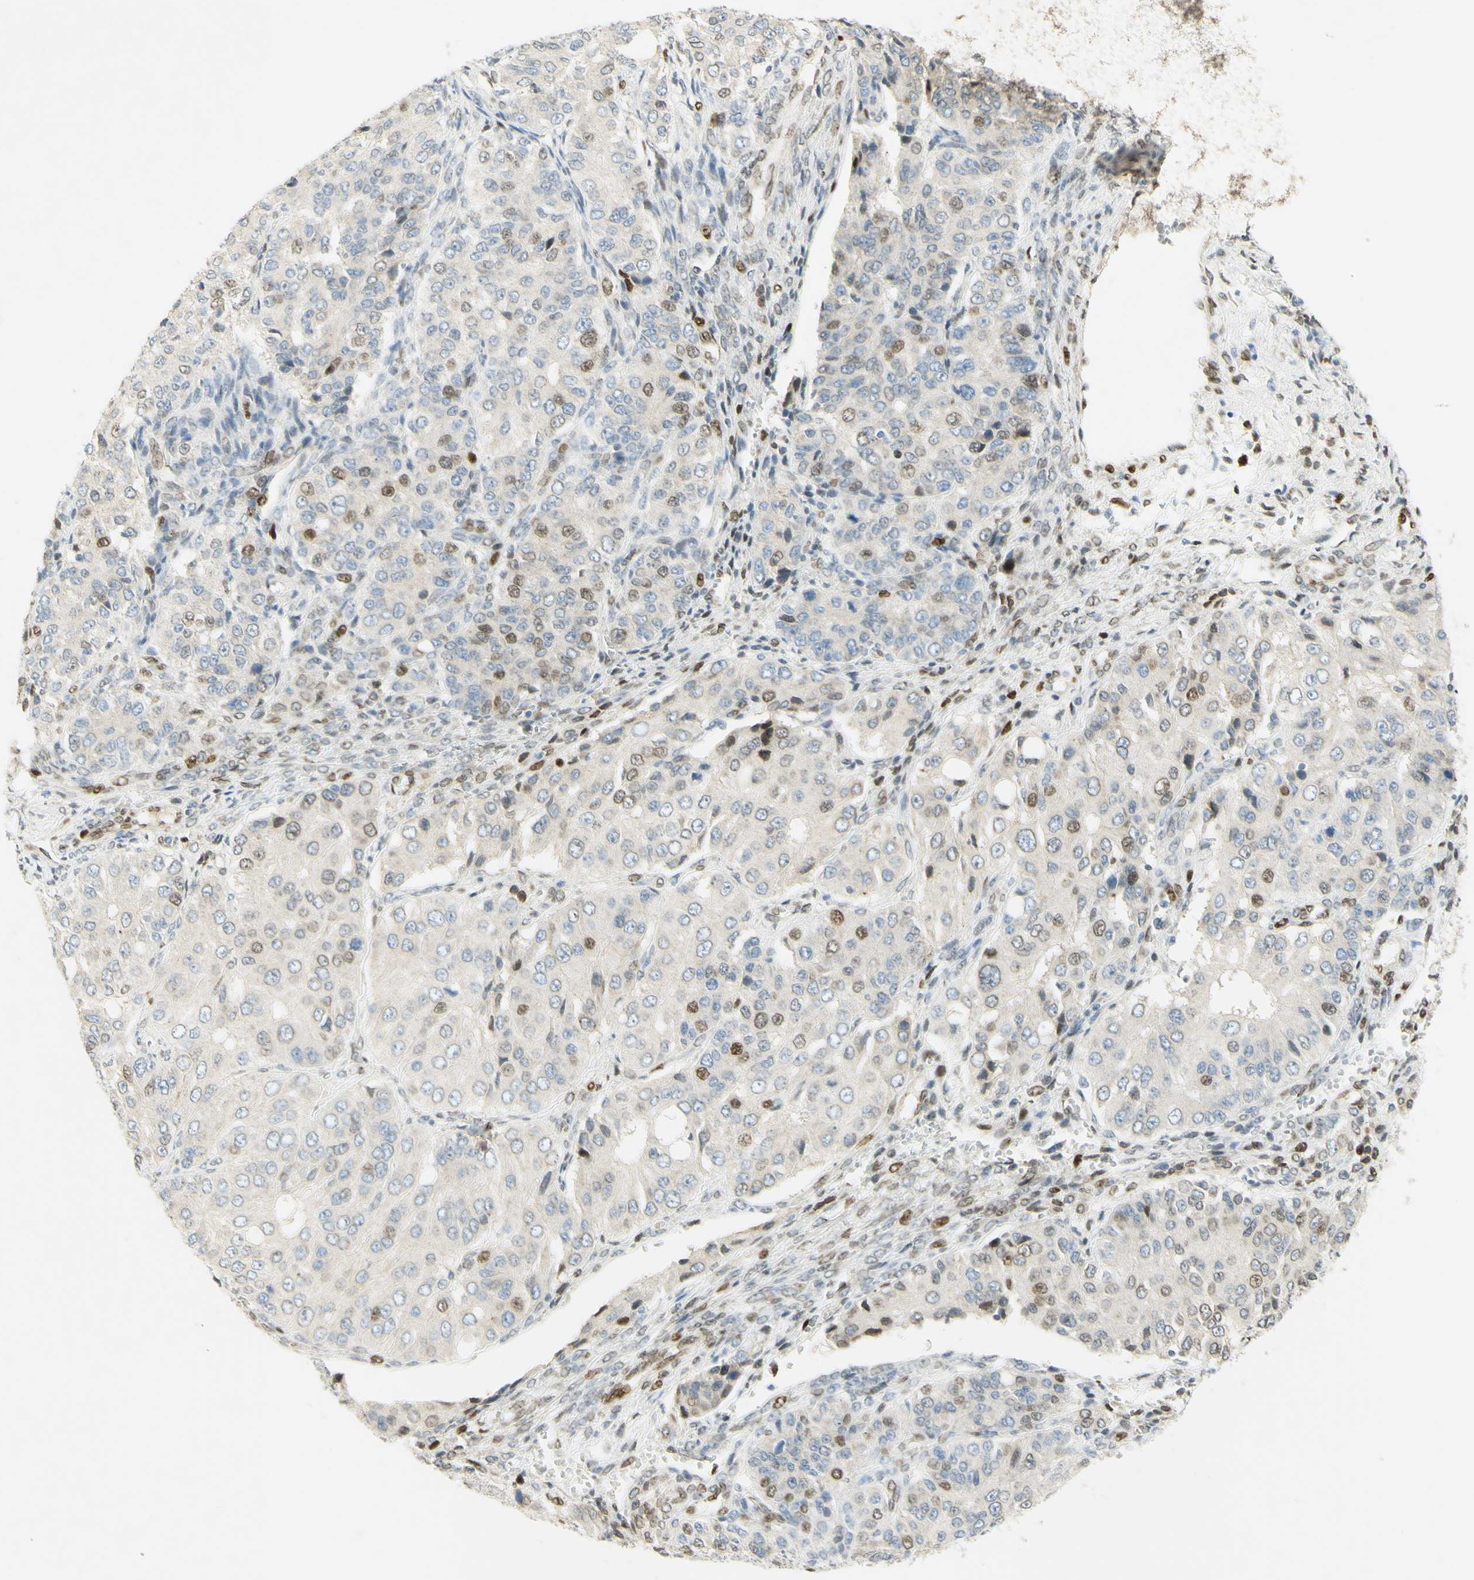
{"staining": {"intensity": "moderate", "quantity": "<25%", "location": "nuclear"}, "tissue": "ovarian cancer", "cell_type": "Tumor cells", "image_type": "cancer", "snomed": [{"axis": "morphology", "description": "Carcinoma, endometroid"}, {"axis": "topography", "description": "Ovary"}], "caption": "A brown stain highlights moderate nuclear staining of a protein in ovarian cancer tumor cells. The protein is shown in brown color, while the nuclei are stained blue.", "gene": "E2F1", "patient": {"sex": "female", "age": 51}}